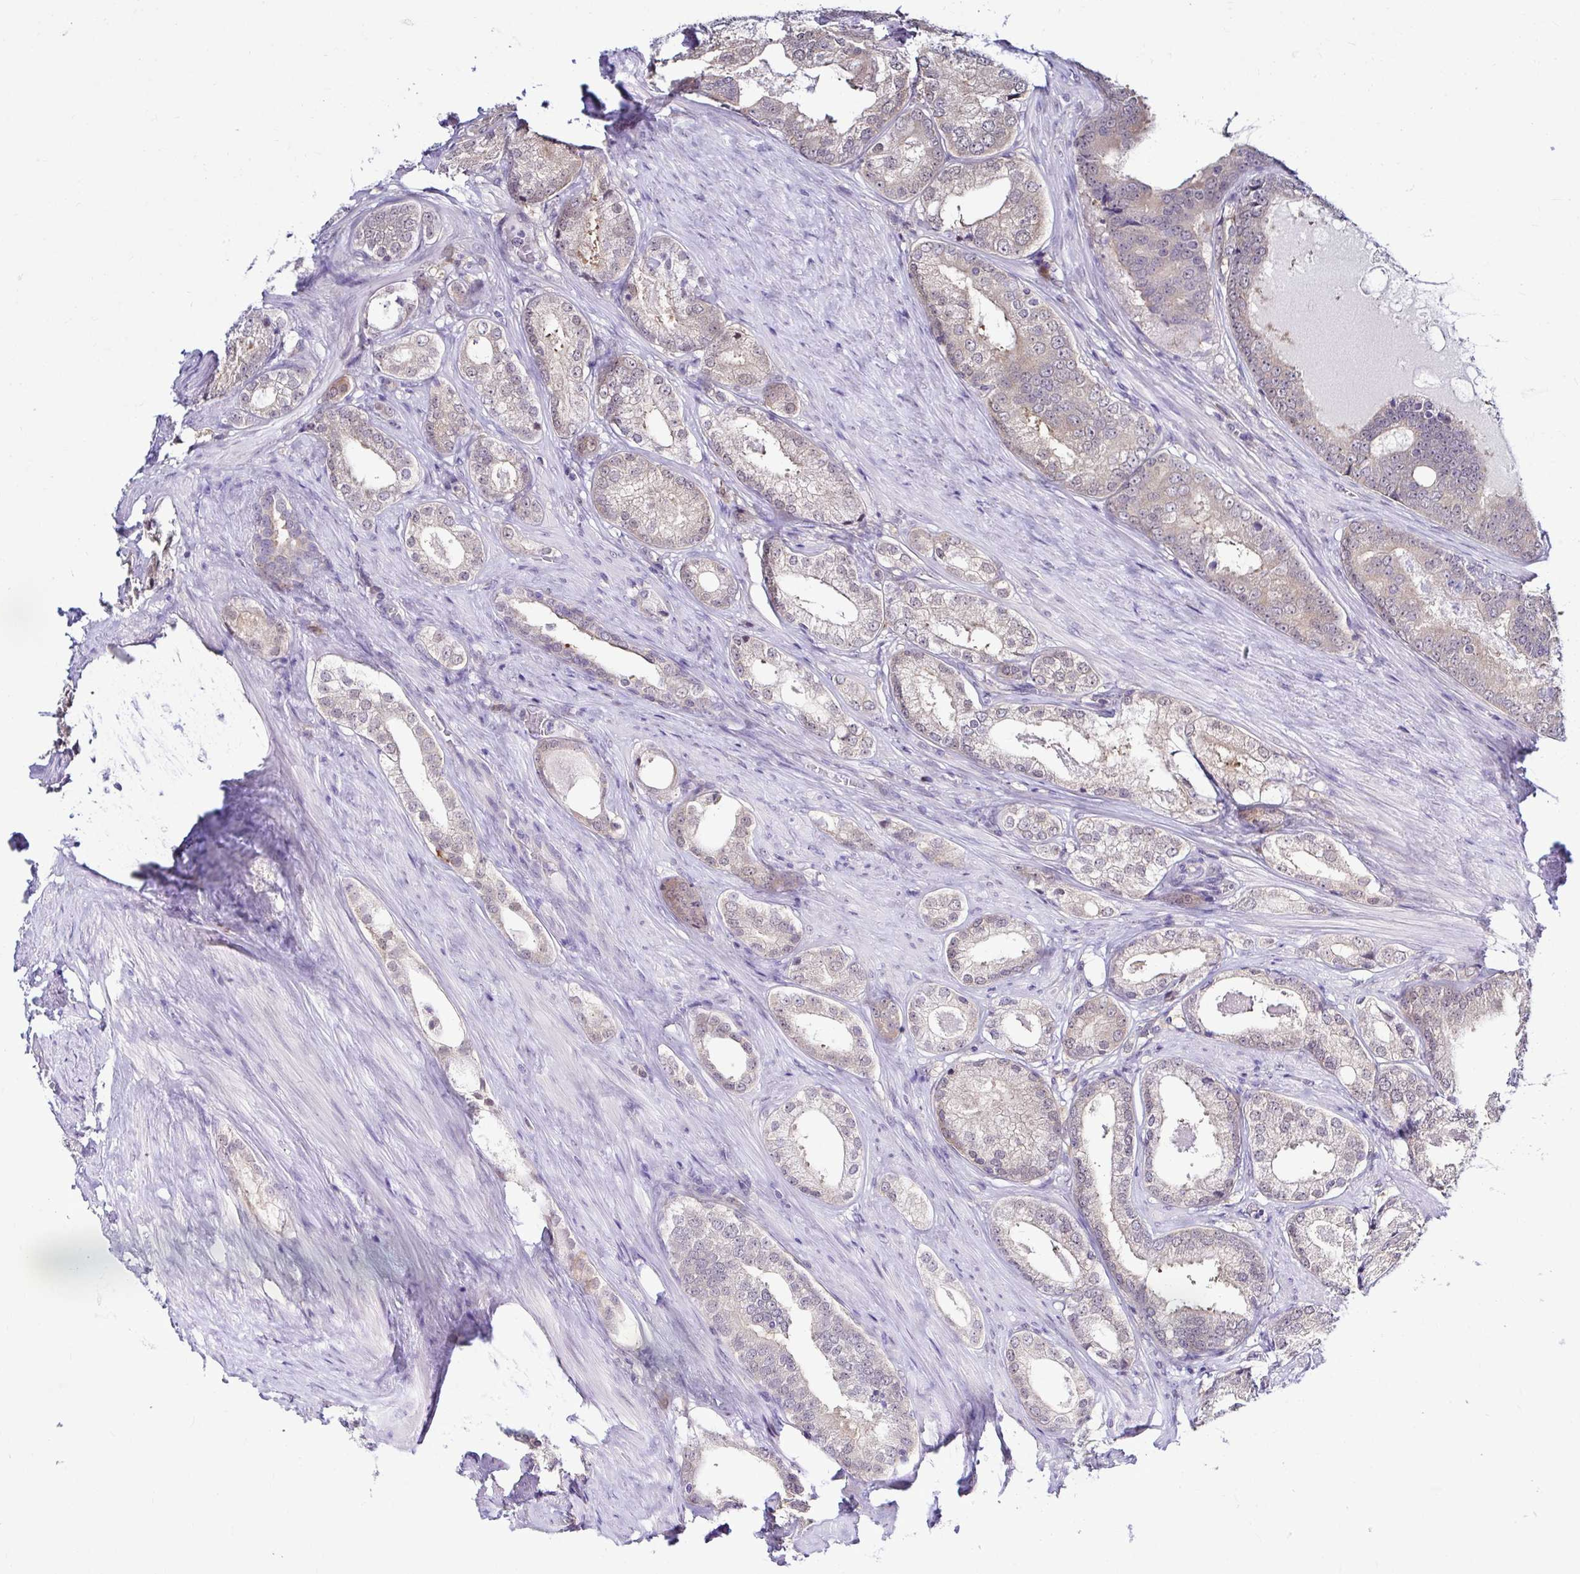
{"staining": {"intensity": "weak", "quantity": "<25%", "location": "nuclear"}, "tissue": "prostate cancer", "cell_type": "Tumor cells", "image_type": "cancer", "snomed": [{"axis": "morphology", "description": "Adenocarcinoma, NOS"}, {"axis": "morphology", "description": "Adenocarcinoma, Low grade"}, {"axis": "topography", "description": "Prostate"}], "caption": "Prostate cancer (adenocarcinoma) was stained to show a protein in brown. There is no significant positivity in tumor cells.", "gene": "PSMD3", "patient": {"sex": "male", "age": 68}}